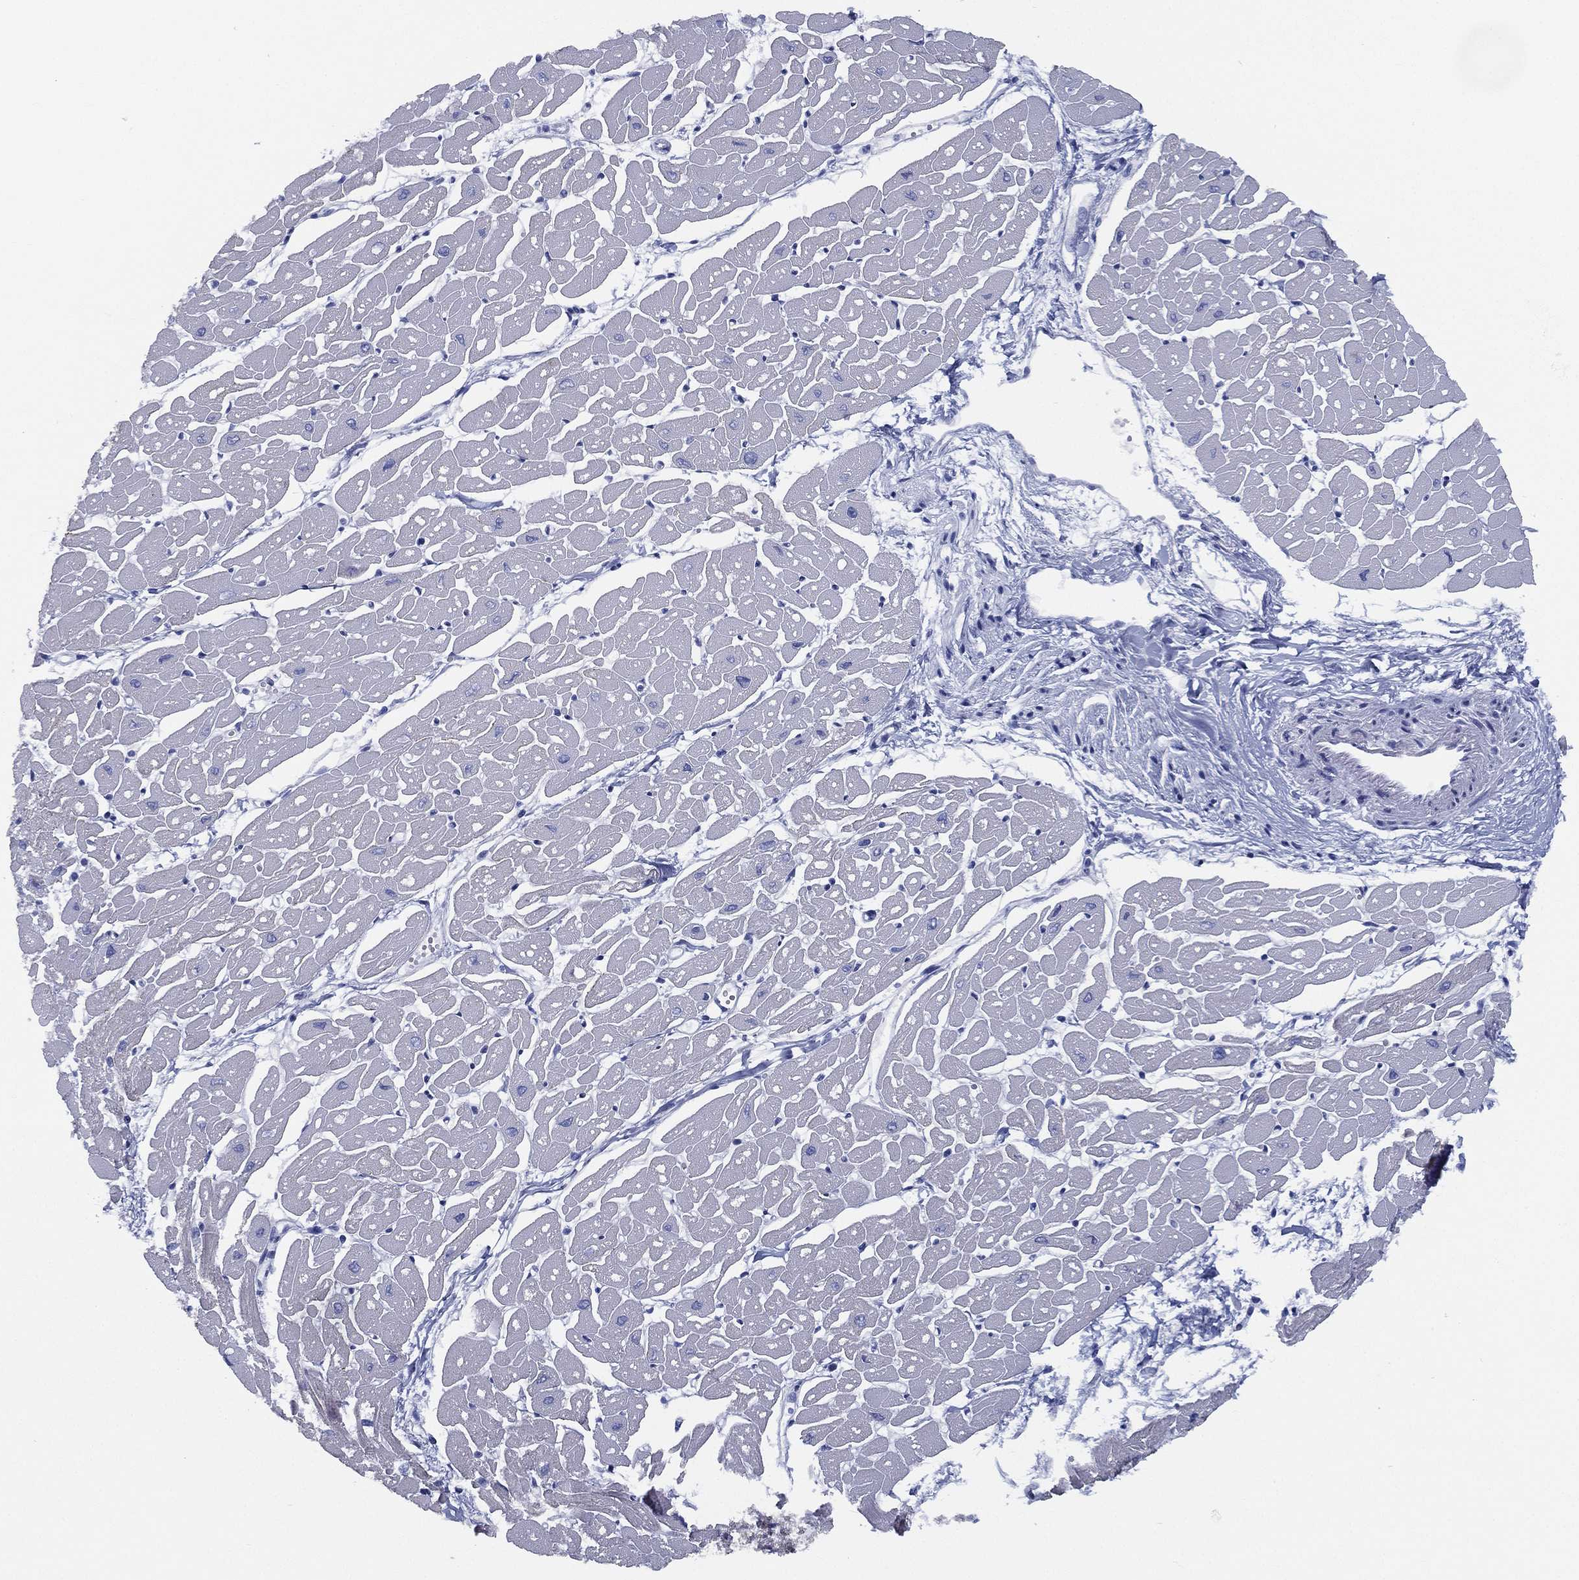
{"staining": {"intensity": "negative", "quantity": "none", "location": "none"}, "tissue": "heart muscle", "cell_type": "Cardiomyocytes", "image_type": "normal", "snomed": [{"axis": "morphology", "description": "Normal tissue, NOS"}, {"axis": "topography", "description": "Heart"}], "caption": "Histopathology image shows no protein staining in cardiomyocytes of benign heart muscle.", "gene": "TMEM252", "patient": {"sex": "male", "age": 57}}